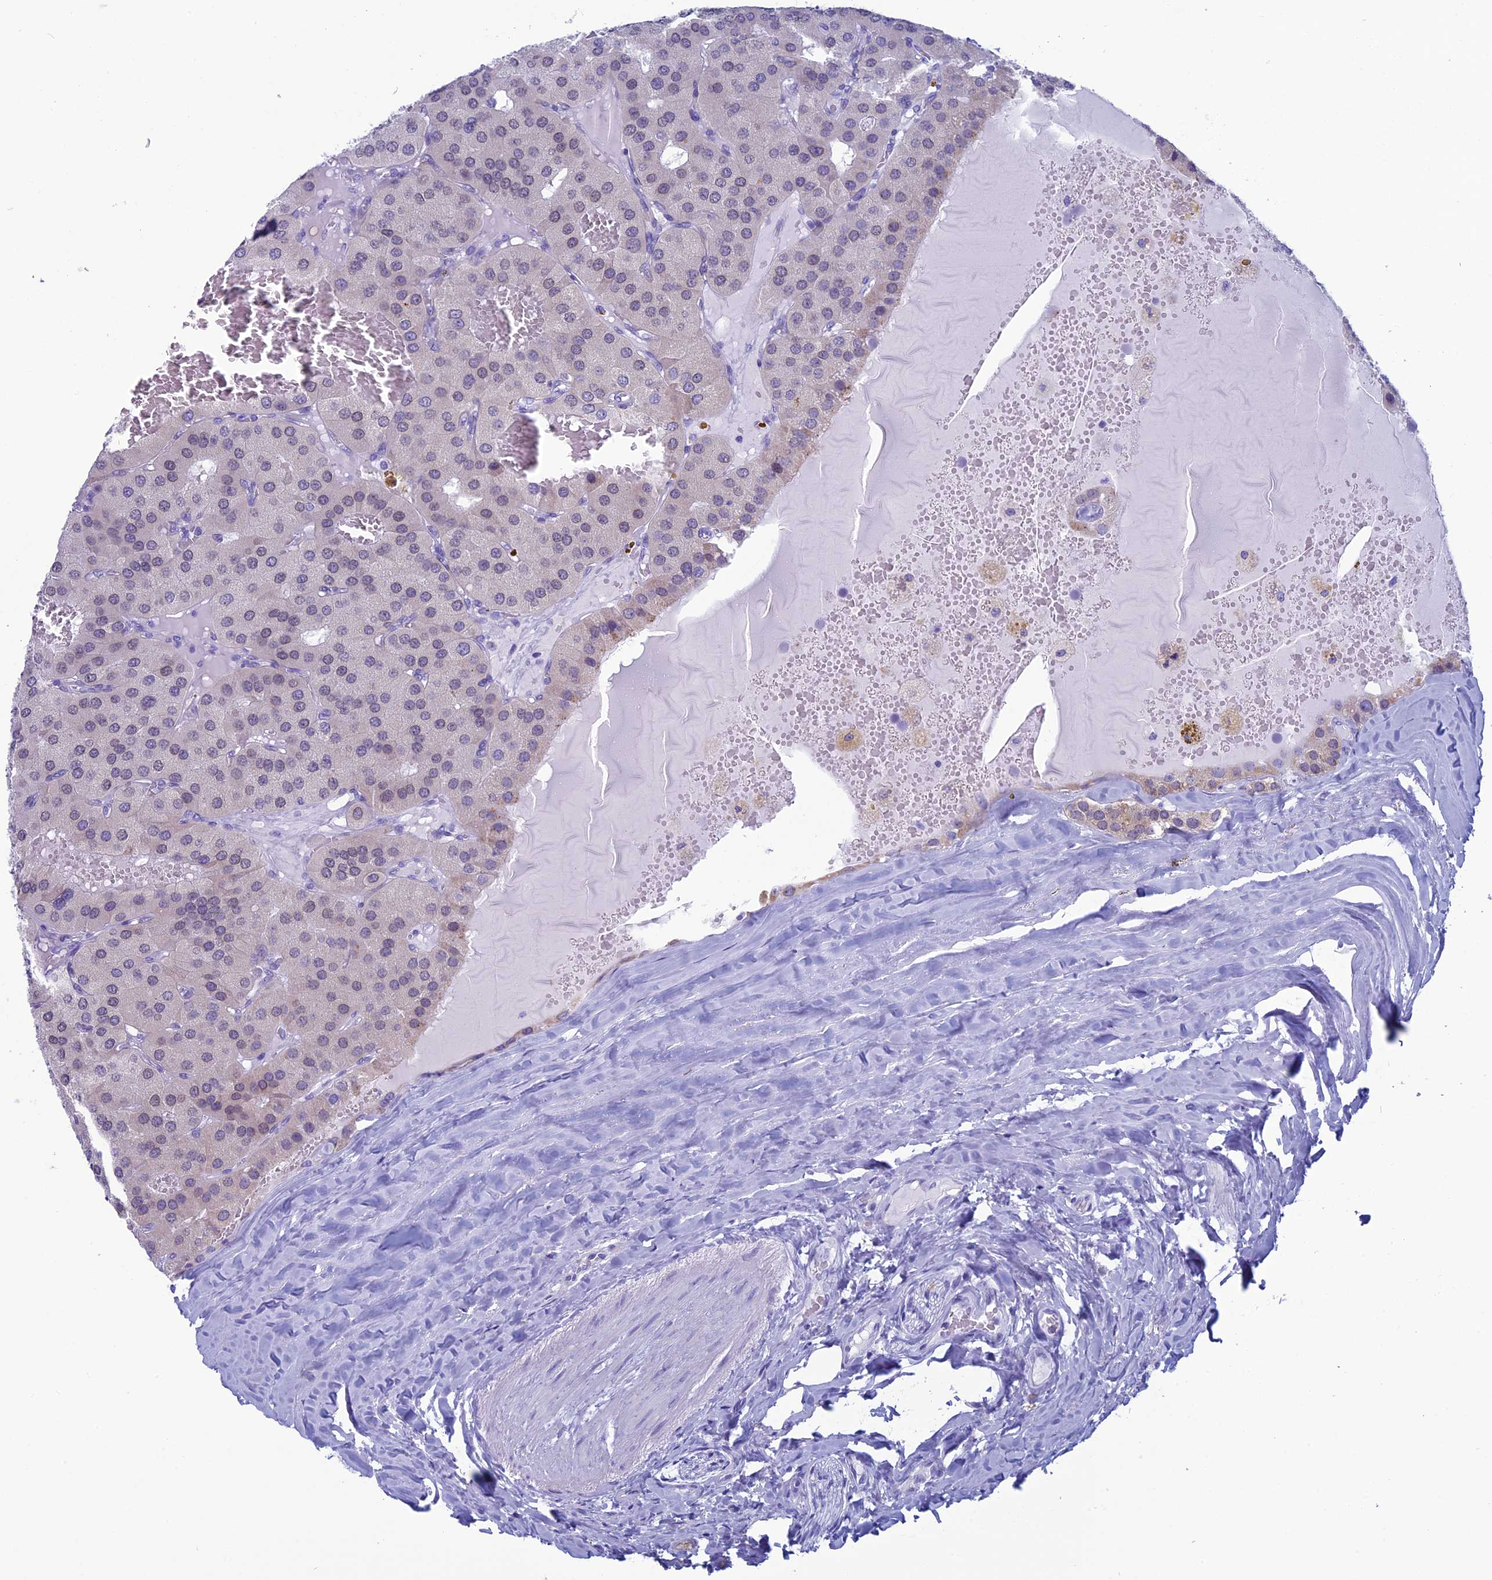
{"staining": {"intensity": "weak", "quantity": "25%-75%", "location": "nuclear"}, "tissue": "parathyroid gland", "cell_type": "Glandular cells", "image_type": "normal", "snomed": [{"axis": "morphology", "description": "Normal tissue, NOS"}, {"axis": "morphology", "description": "Adenoma, NOS"}, {"axis": "topography", "description": "Parathyroid gland"}], "caption": "Immunohistochemical staining of normal parathyroid gland reveals low levels of weak nuclear staining in approximately 25%-75% of glandular cells. (DAB (3,3'-diaminobenzidine) IHC with brightfield microscopy, high magnification).", "gene": "FAM169A", "patient": {"sex": "female", "age": 86}}